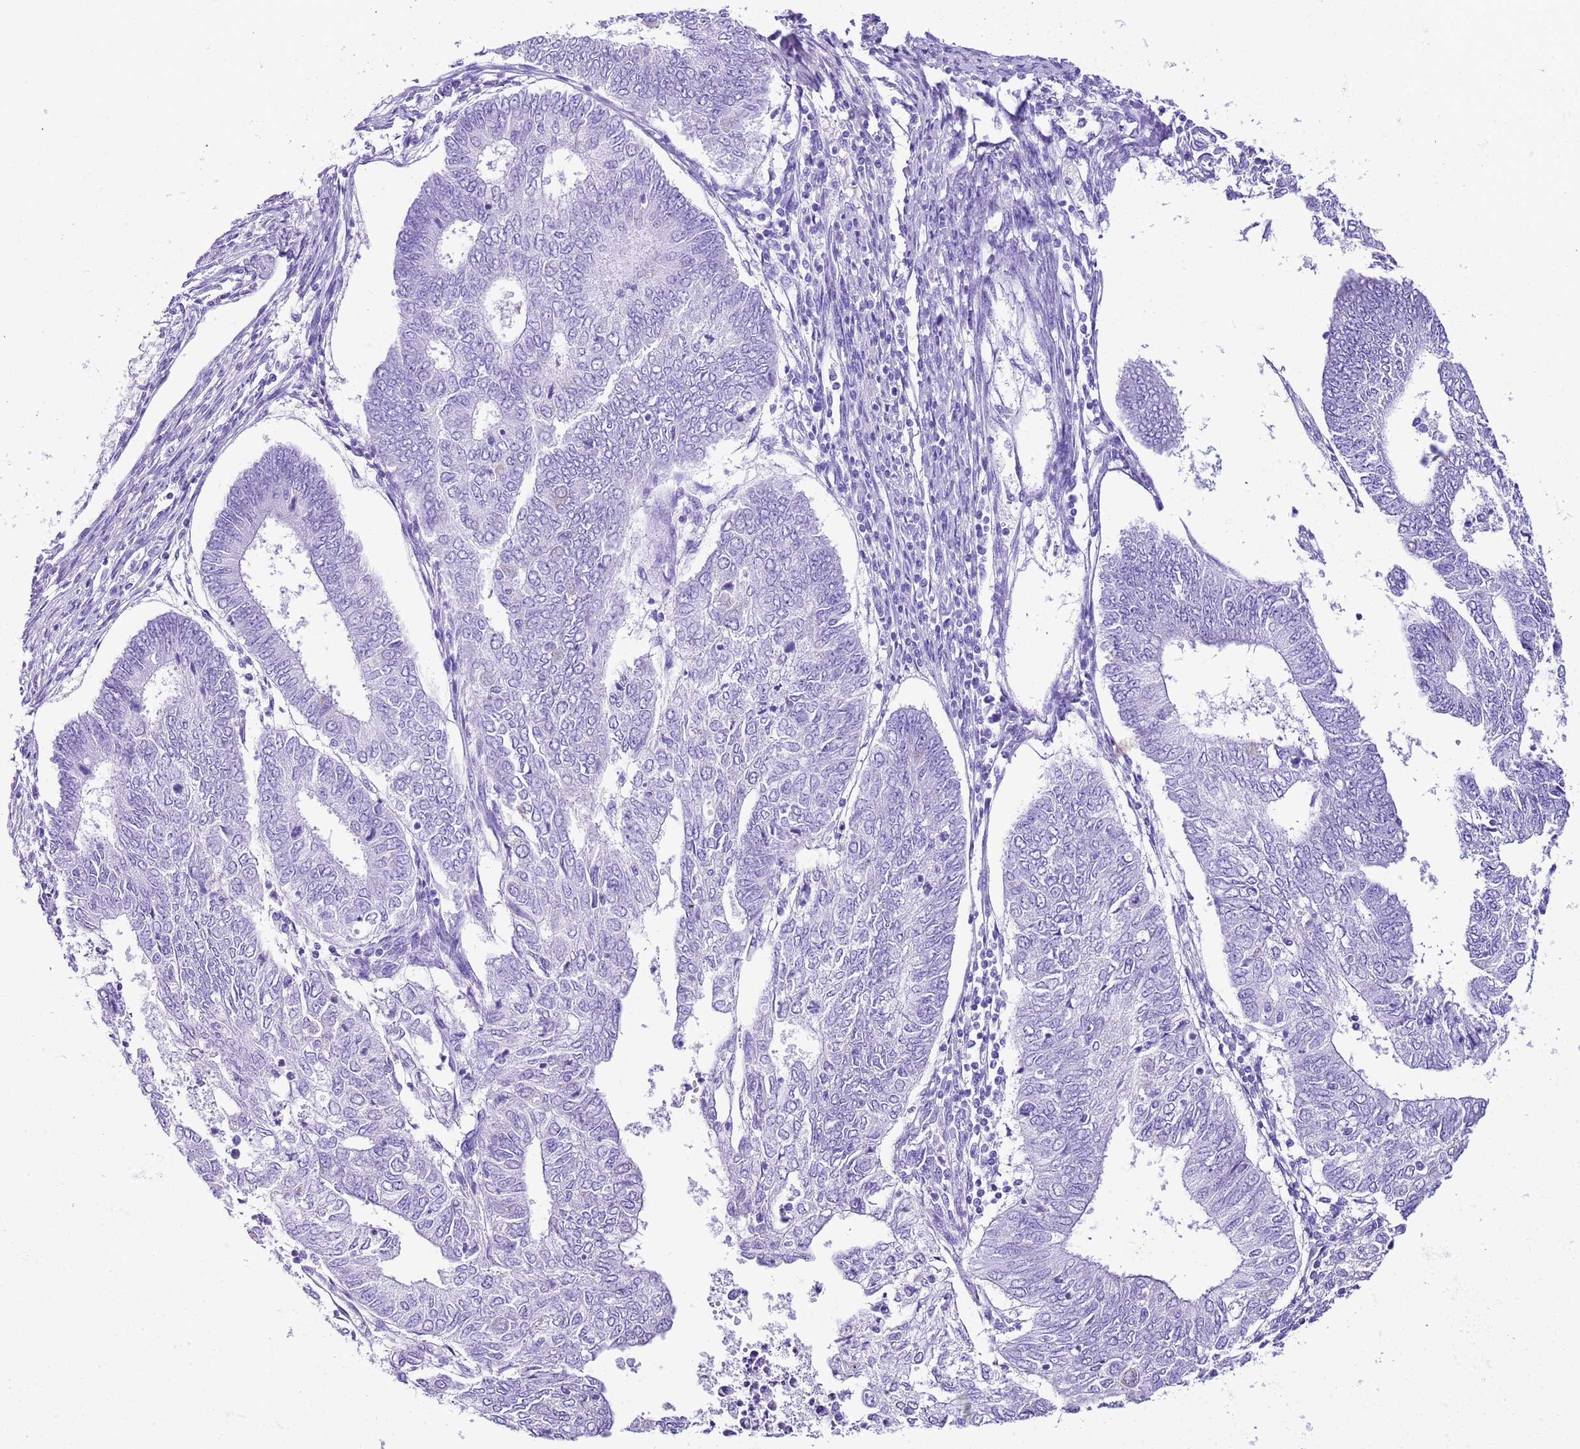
{"staining": {"intensity": "negative", "quantity": "none", "location": "none"}, "tissue": "endometrial cancer", "cell_type": "Tumor cells", "image_type": "cancer", "snomed": [{"axis": "morphology", "description": "Adenocarcinoma, NOS"}, {"axis": "topography", "description": "Endometrium"}], "caption": "Immunohistochemical staining of endometrial adenocarcinoma reveals no significant staining in tumor cells.", "gene": "KCNC1", "patient": {"sex": "female", "age": 68}}